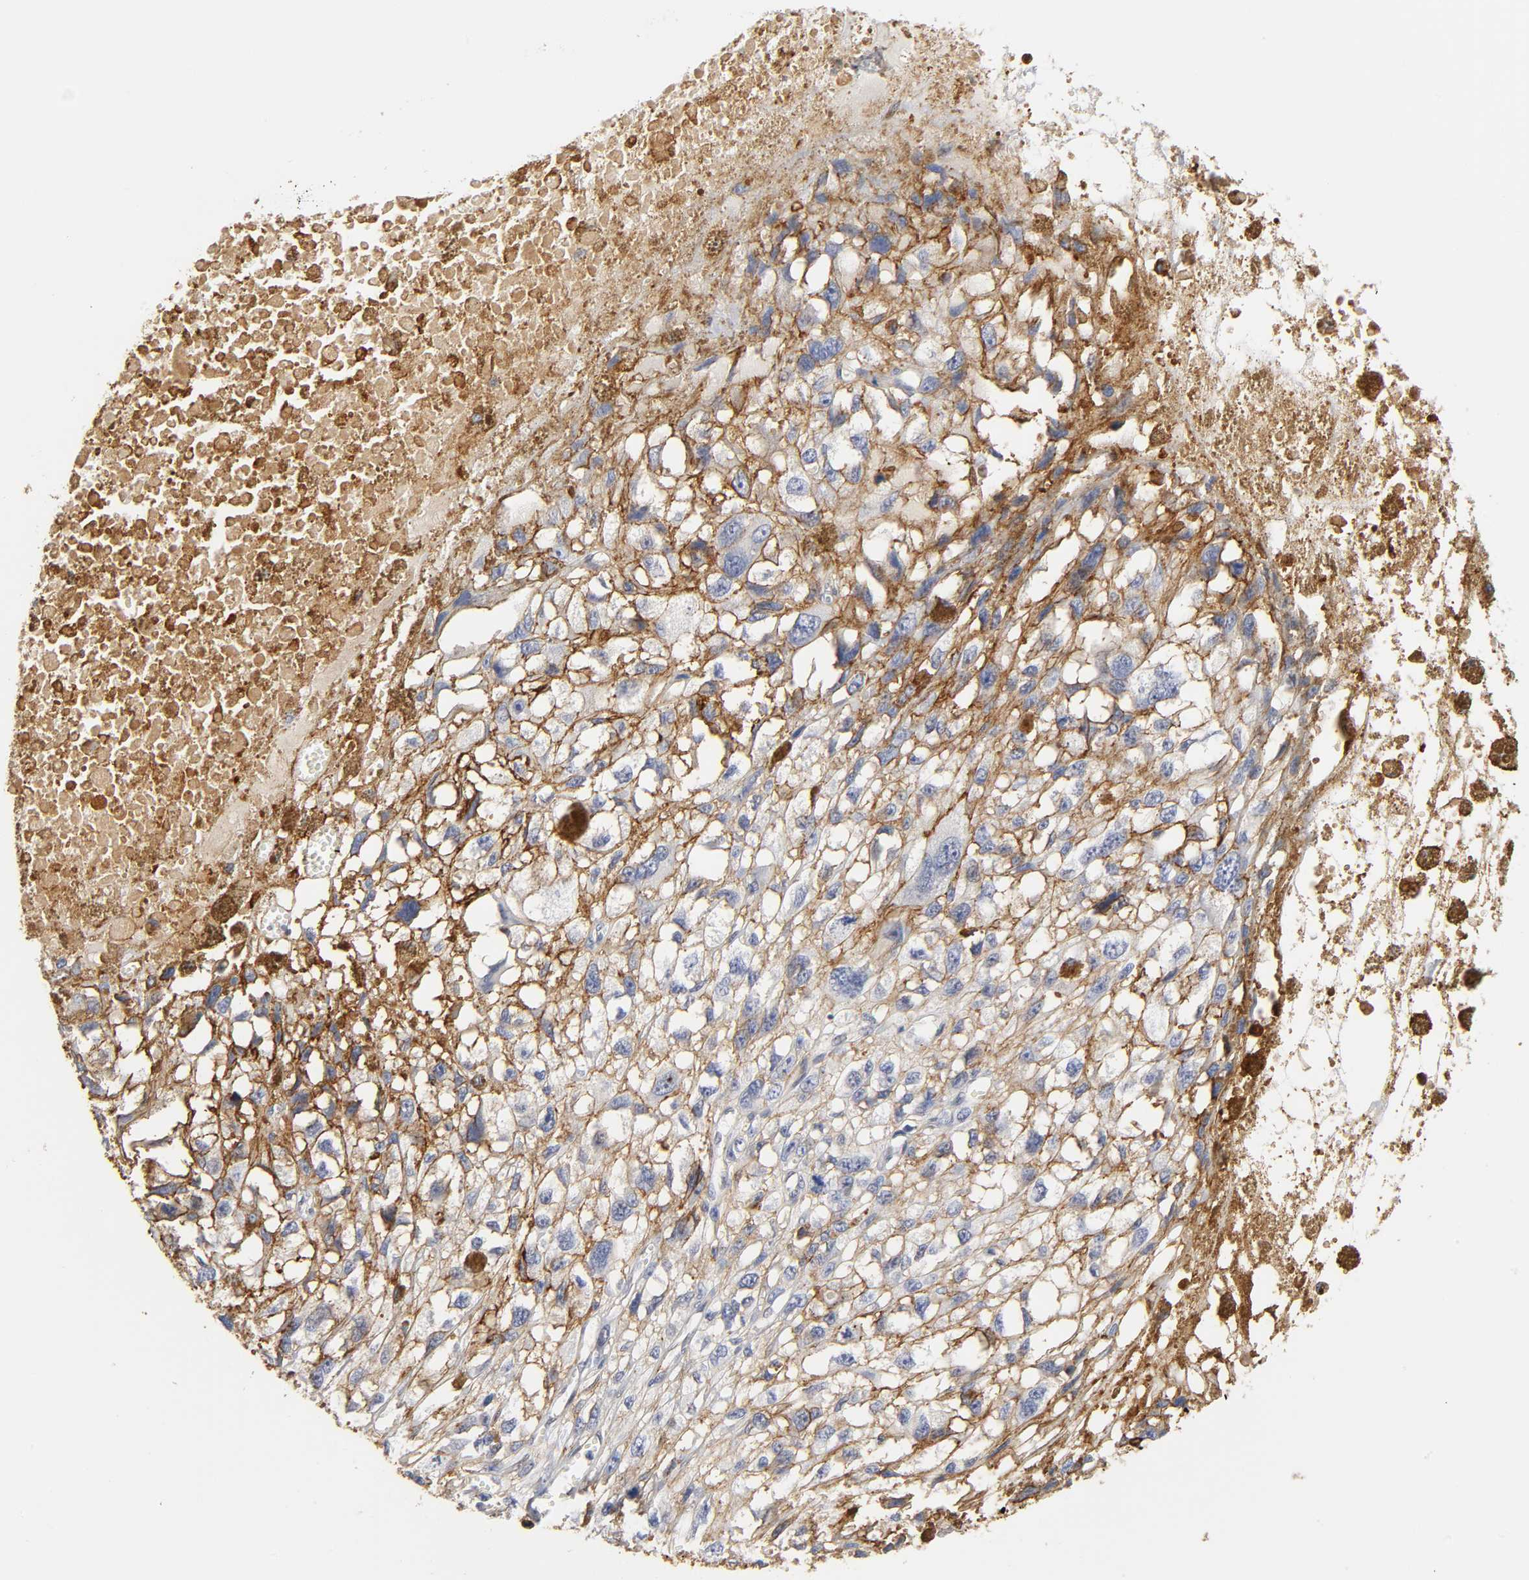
{"staining": {"intensity": "strong", "quantity": "25%-75%", "location": "cytoplasmic/membranous"}, "tissue": "melanoma", "cell_type": "Tumor cells", "image_type": "cancer", "snomed": [{"axis": "morphology", "description": "Malignant melanoma, Metastatic site"}, {"axis": "topography", "description": "Lymph node"}], "caption": "Brown immunohistochemical staining in human melanoma shows strong cytoplasmic/membranous staining in about 25%-75% of tumor cells. (Stains: DAB in brown, nuclei in blue, Microscopy: brightfield microscopy at high magnification).", "gene": "ICAM1", "patient": {"sex": "male", "age": 59}}